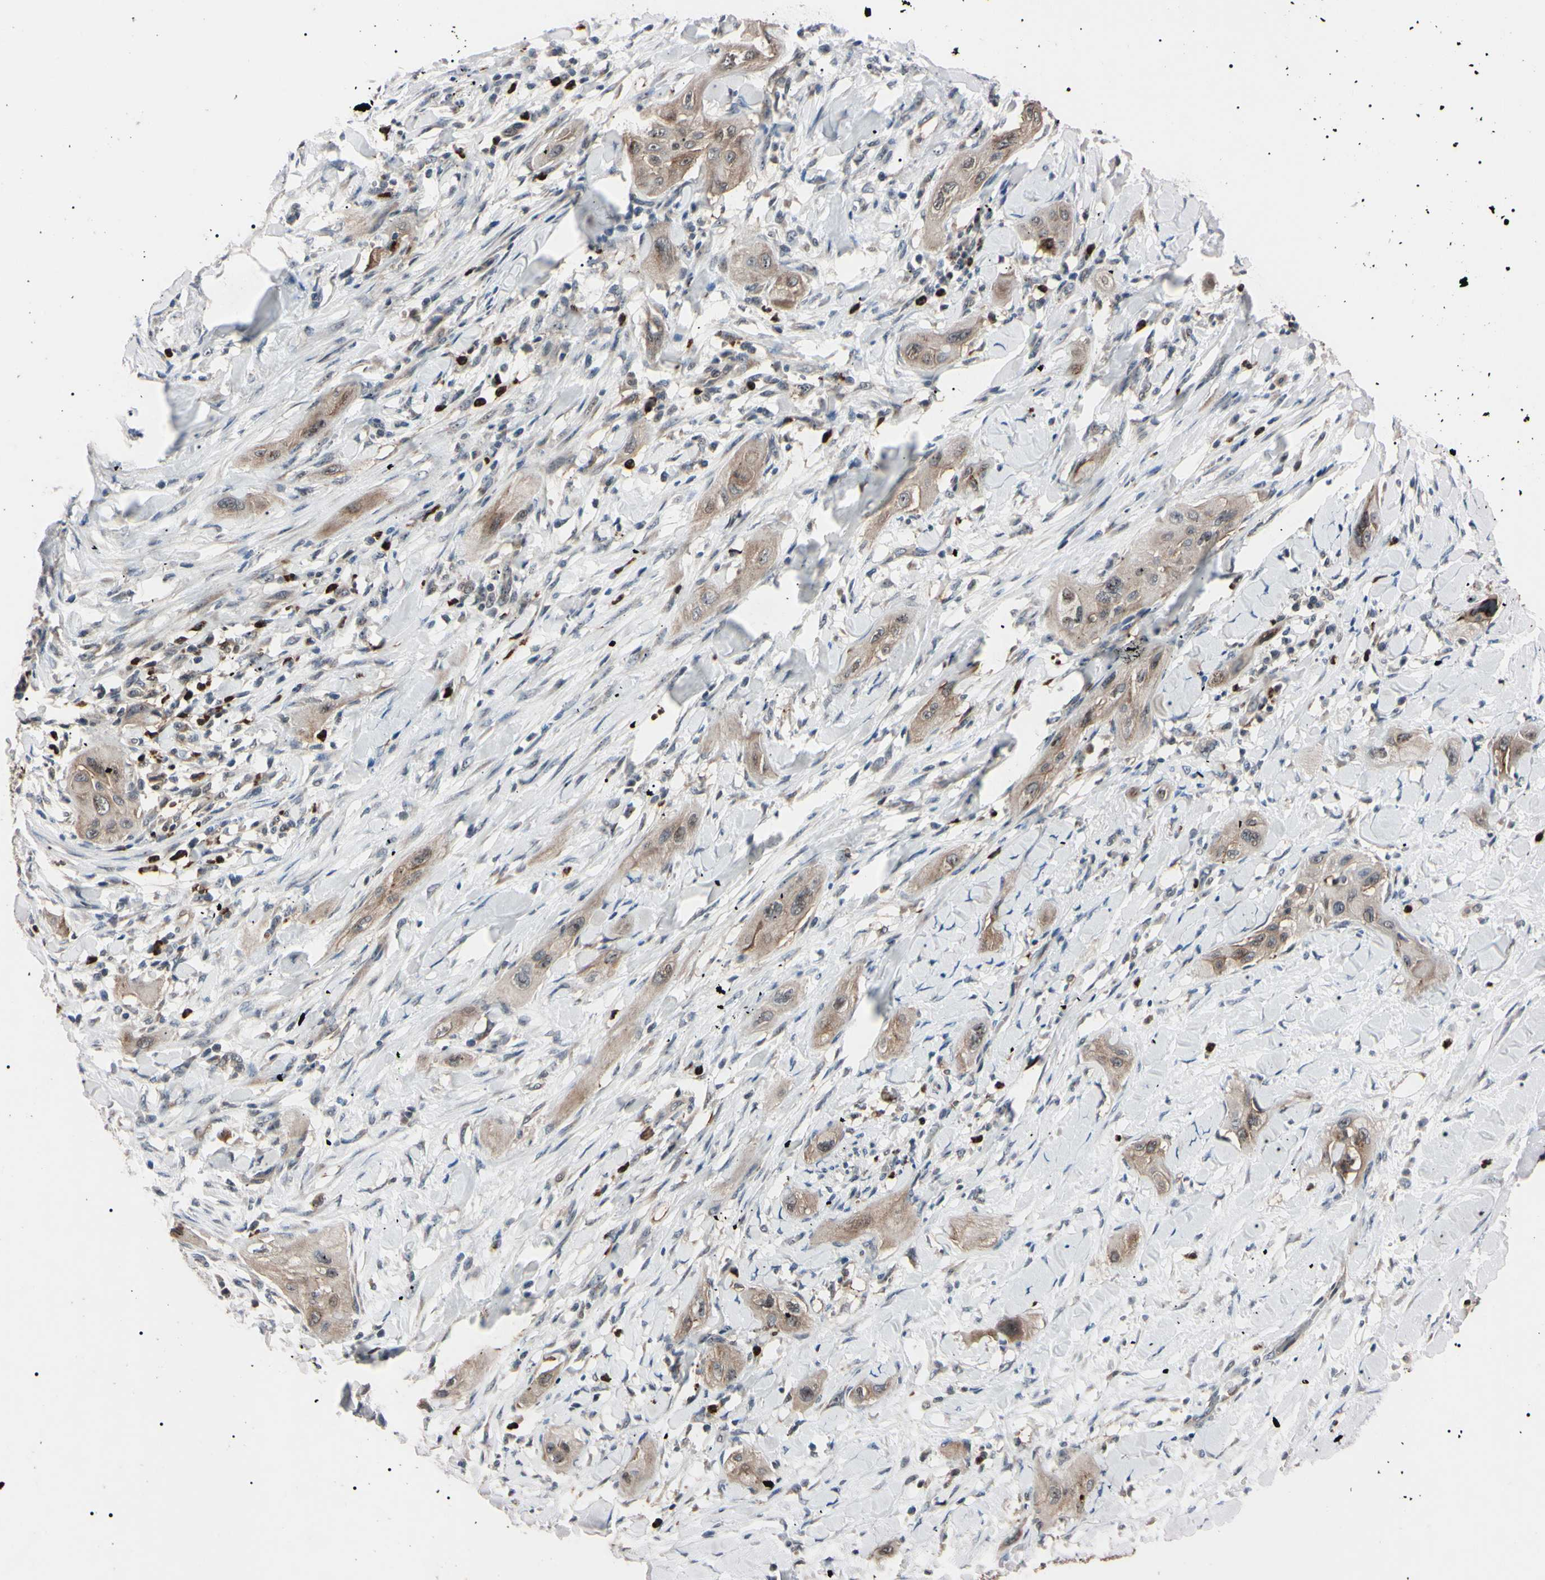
{"staining": {"intensity": "weak", "quantity": ">75%", "location": "cytoplasmic/membranous"}, "tissue": "lung cancer", "cell_type": "Tumor cells", "image_type": "cancer", "snomed": [{"axis": "morphology", "description": "Squamous cell carcinoma, NOS"}, {"axis": "topography", "description": "Lung"}], "caption": "Immunohistochemistry of human lung squamous cell carcinoma displays low levels of weak cytoplasmic/membranous positivity in approximately >75% of tumor cells.", "gene": "TRAF5", "patient": {"sex": "female", "age": 47}}